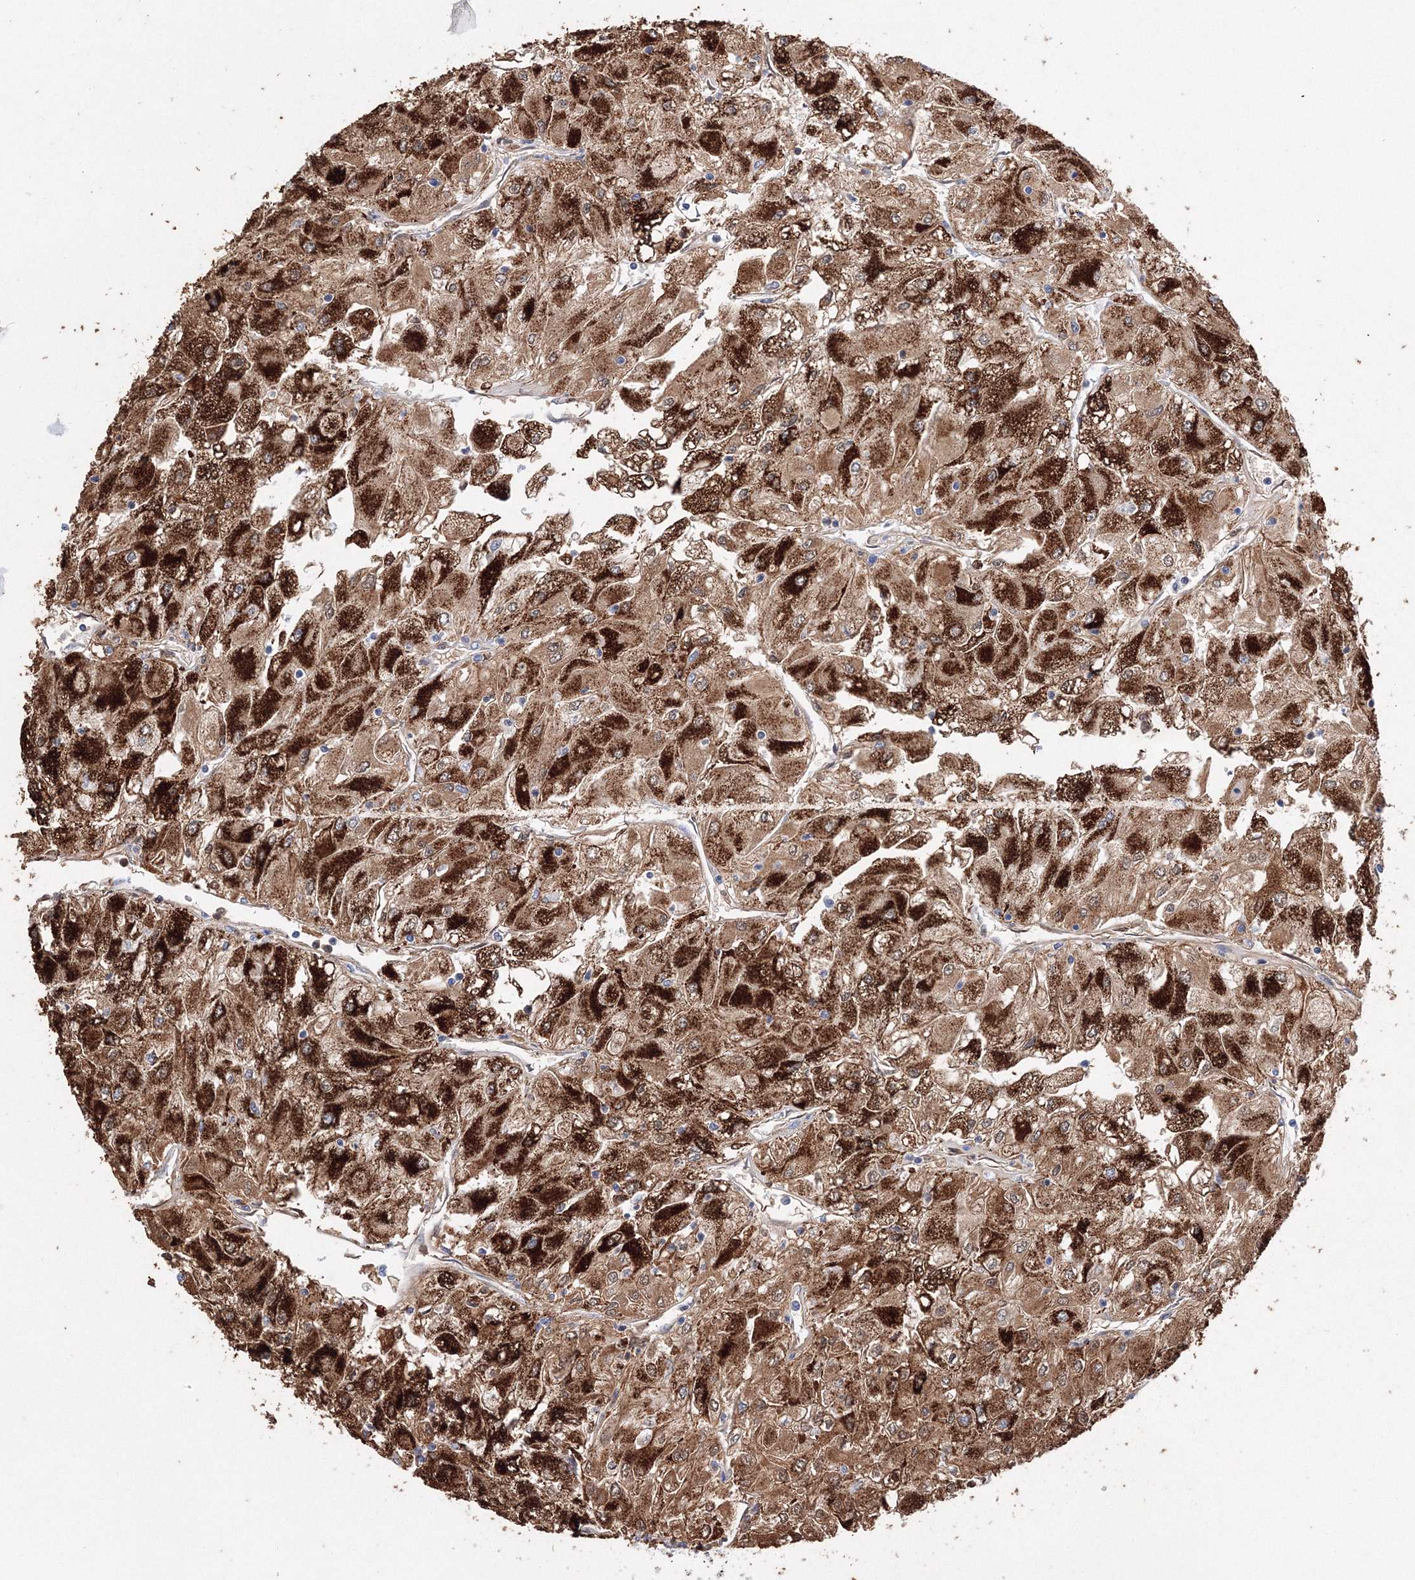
{"staining": {"intensity": "strong", "quantity": ">75%", "location": "cytoplasmic/membranous"}, "tissue": "renal cancer", "cell_type": "Tumor cells", "image_type": "cancer", "snomed": [{"axis": "morphology", "description": "Adenocarcinoma, NOS"}, {"axis": "topography", "description": "Kidney"}], "caption": "Immunohistochemistry (IHC) (DAB) staining of renal cancer (adenocarcinoma) displays strong cytoplasmic/membranous protein staining in approximately >75% of tumor cells. (brown staining indicates protein expression, while blue staining denotes nuclei).", "gene": "MERTK", "patient": {"sex": "male", "age": 80}}